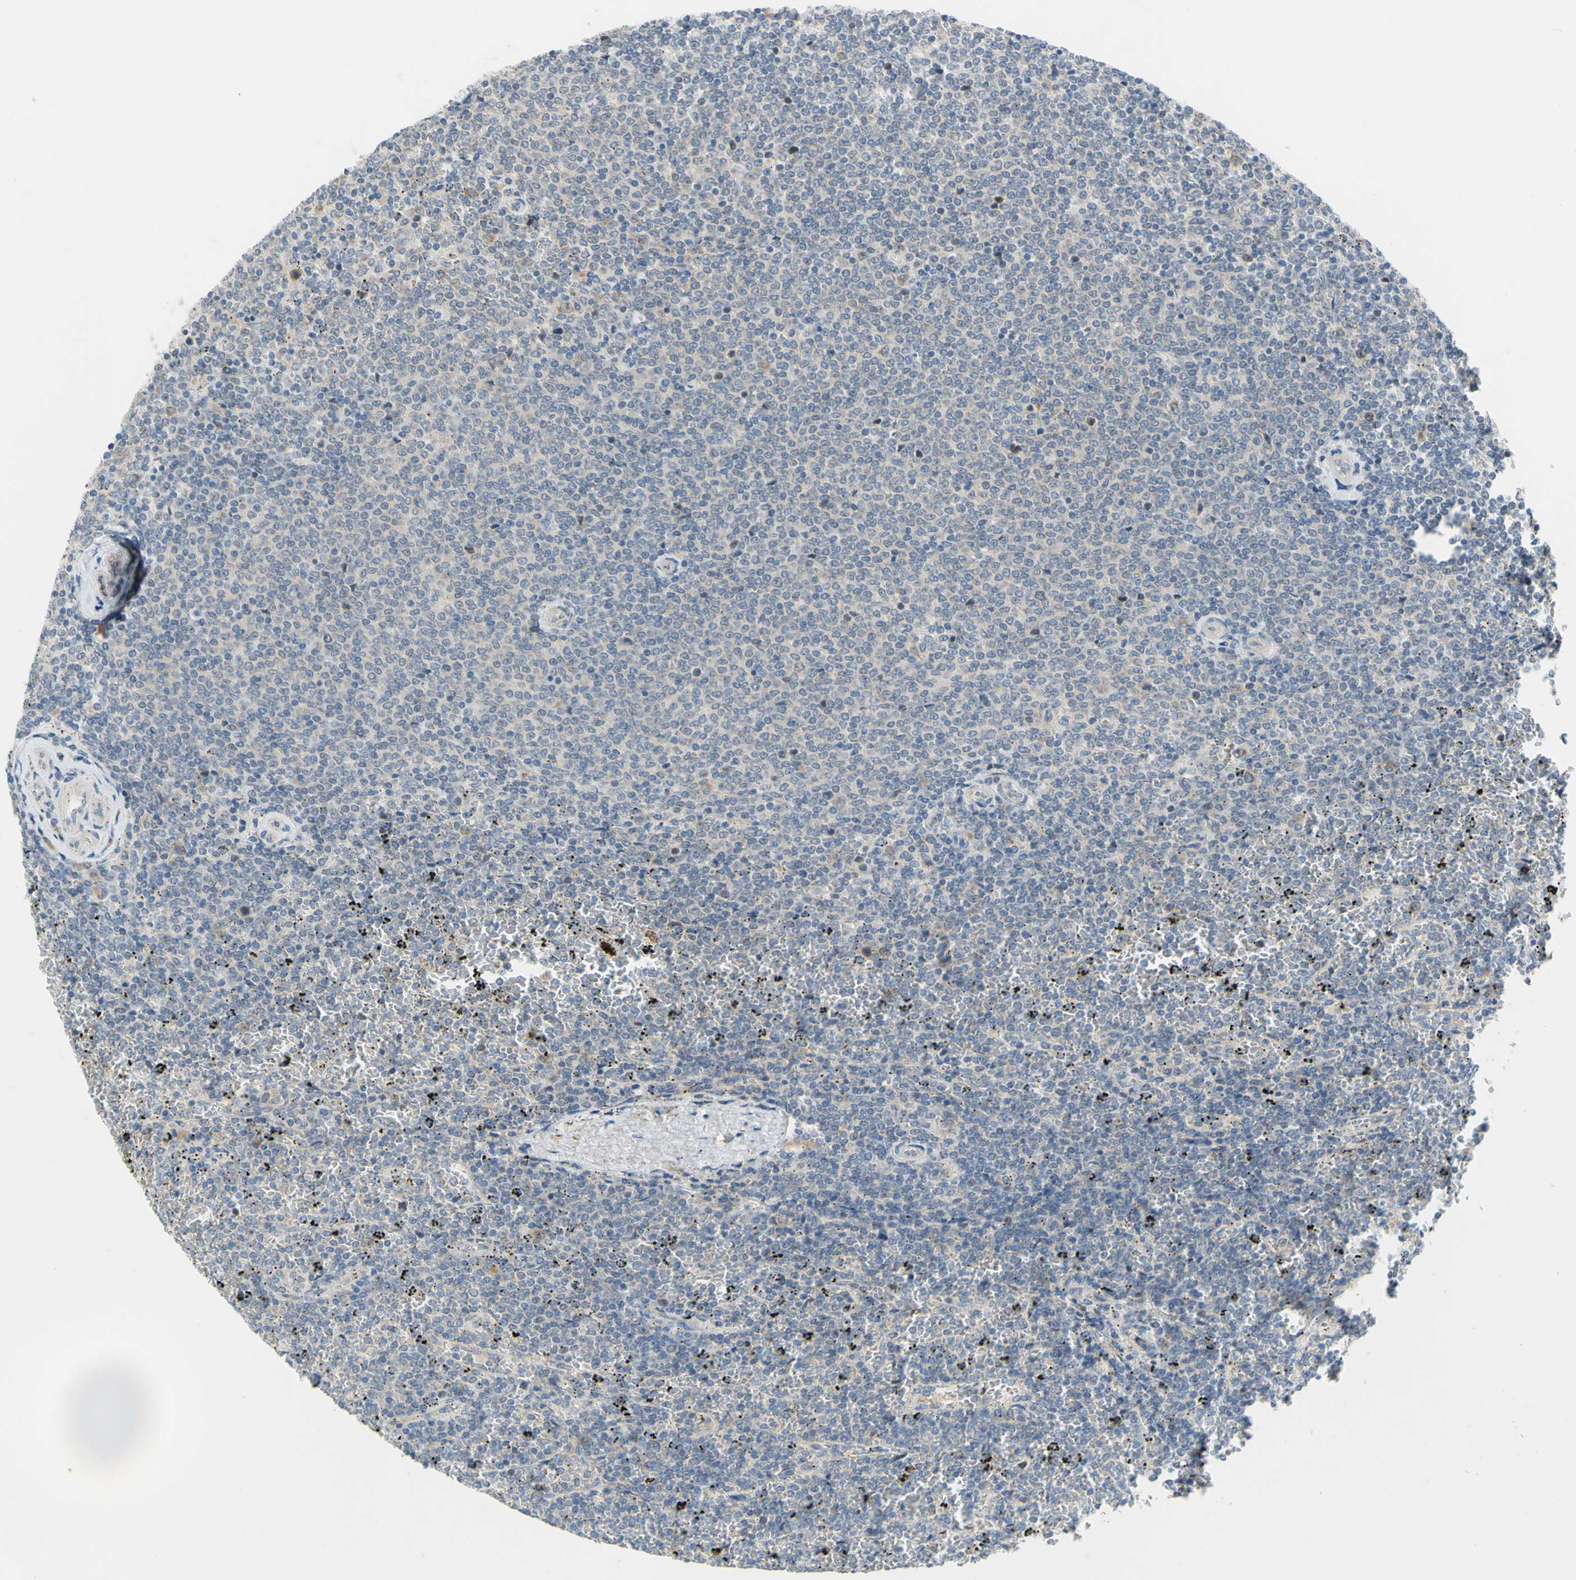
{"staining": {"intensity": "weak", "quantity": "<25%", "location": "cytoplasmic/membranous"}, "tissue": "lymphoma", "cell_type": "Tumor cells", "image_type": "cancer", "snomed": [{"axis": "morphology", "description": "Malignant lymphoma, non-Hodgkin's type, Low grade"}, {"axis": "topography", "description": "Spleen"}], "caption": "Immunohistochemistry micrograph of neoplastic tissue: human lymphoma stained with DAB (3,3'-diaminobenzidine) demonstrates no significant protein expression in tumor cells. Brightfield microscopy of immunohistochemistry (IHC) stained with DAB (3,3'-diaminobenzidine) (brown) and hematoxylin (blue), captured at high magnification.", "gene": "CCNB2", "patient": {"sex": "female", "age": 77}}